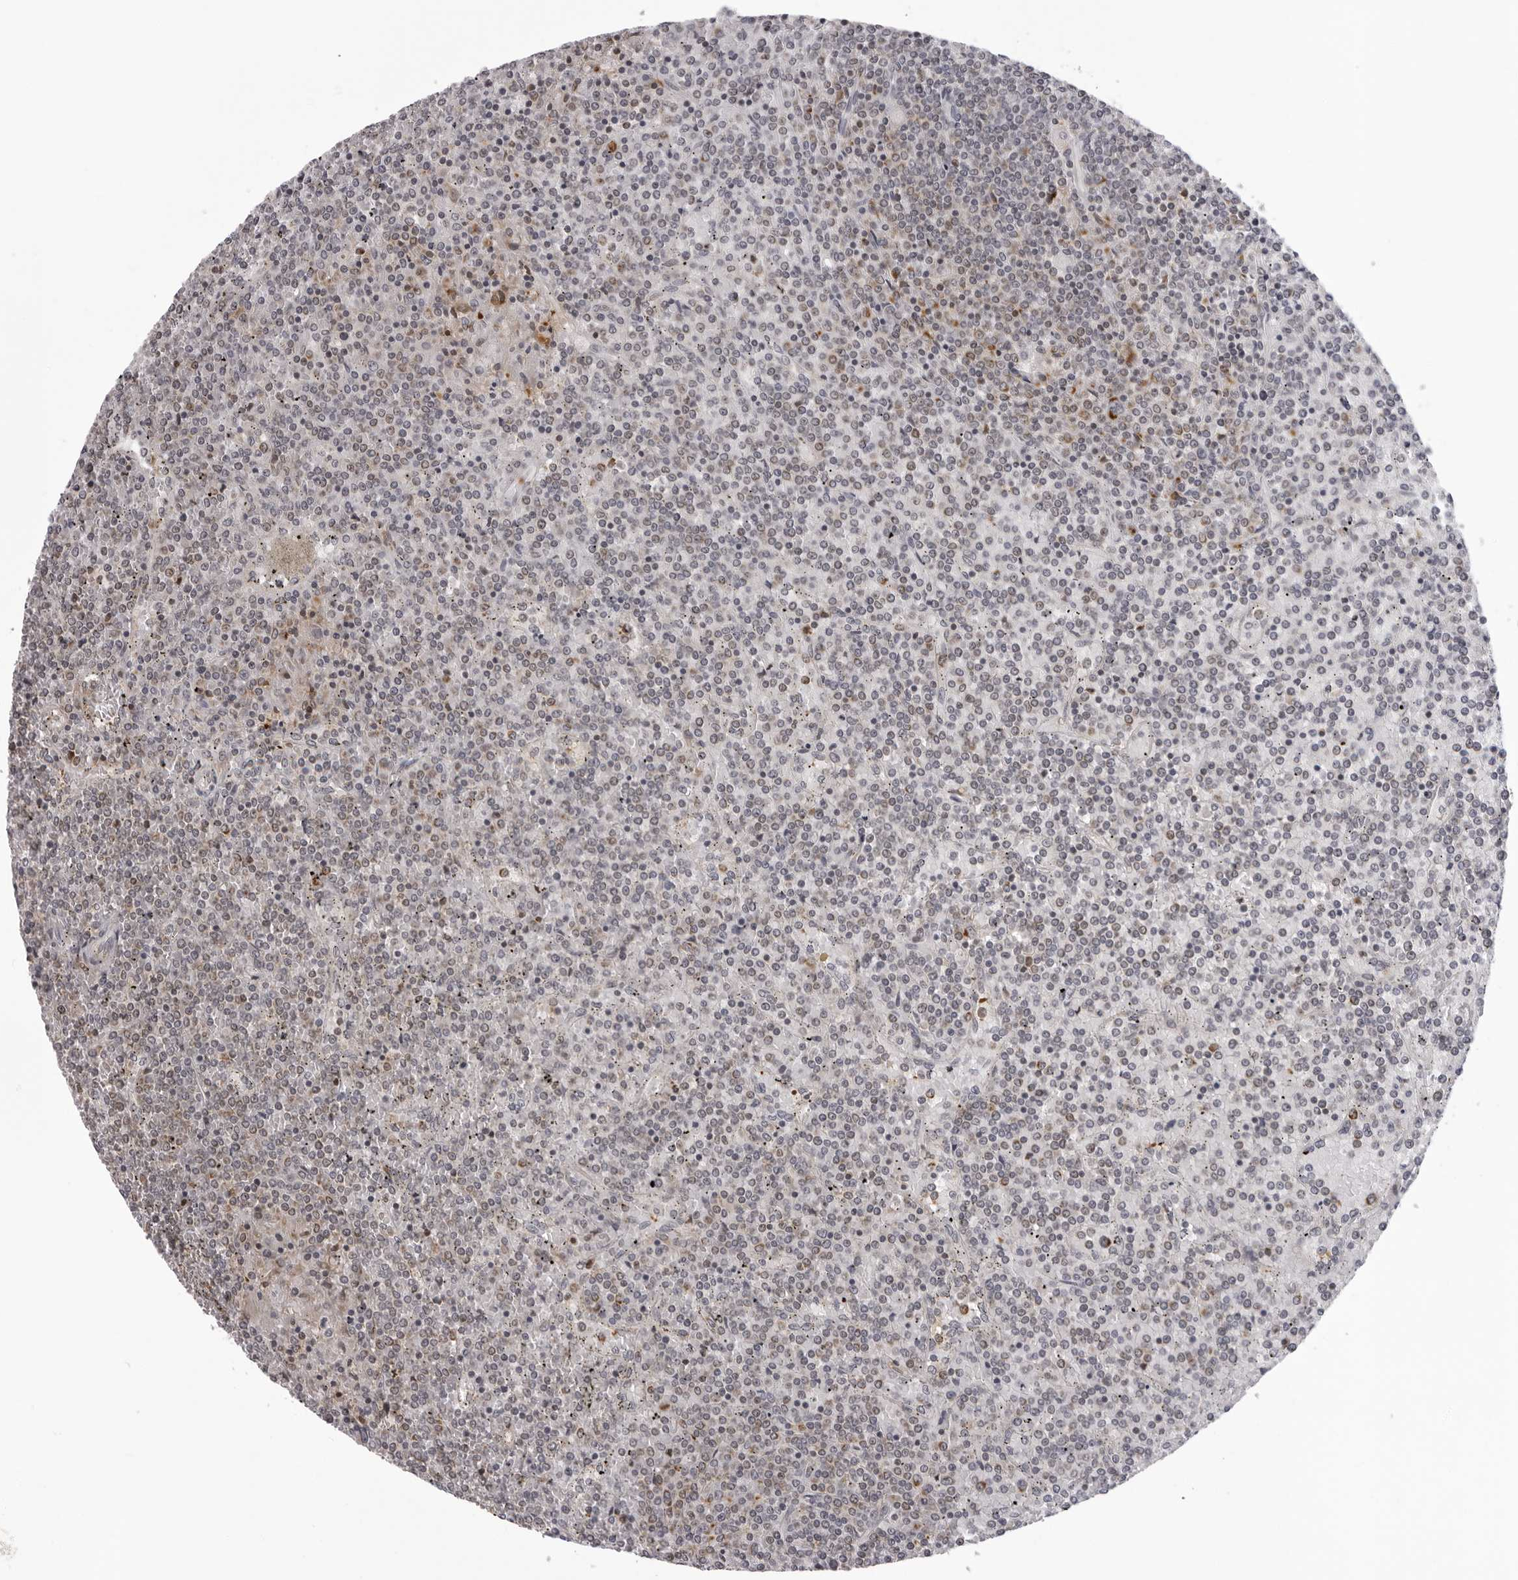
{"staining": {"intensity": "negative", "quantity": "none", "location": "none"}, "tissue": "lymphoma", "cell_type": "Tumor cells", "image_type": "cancer", "snomed": [{"axis": "morphology", "description": "Malignant lymphoma, non-Hodgkin's type, Low grade"}, {"axis": "topography", "description": "Spleen"}], "caption": "The histopathology image reveals no significant expression in tumor cells of malignant lymphoma, non-Hodgkin's type (low-grade).", "gene": "MRPS15", "patient": {"sex": "female", "age": 19}}